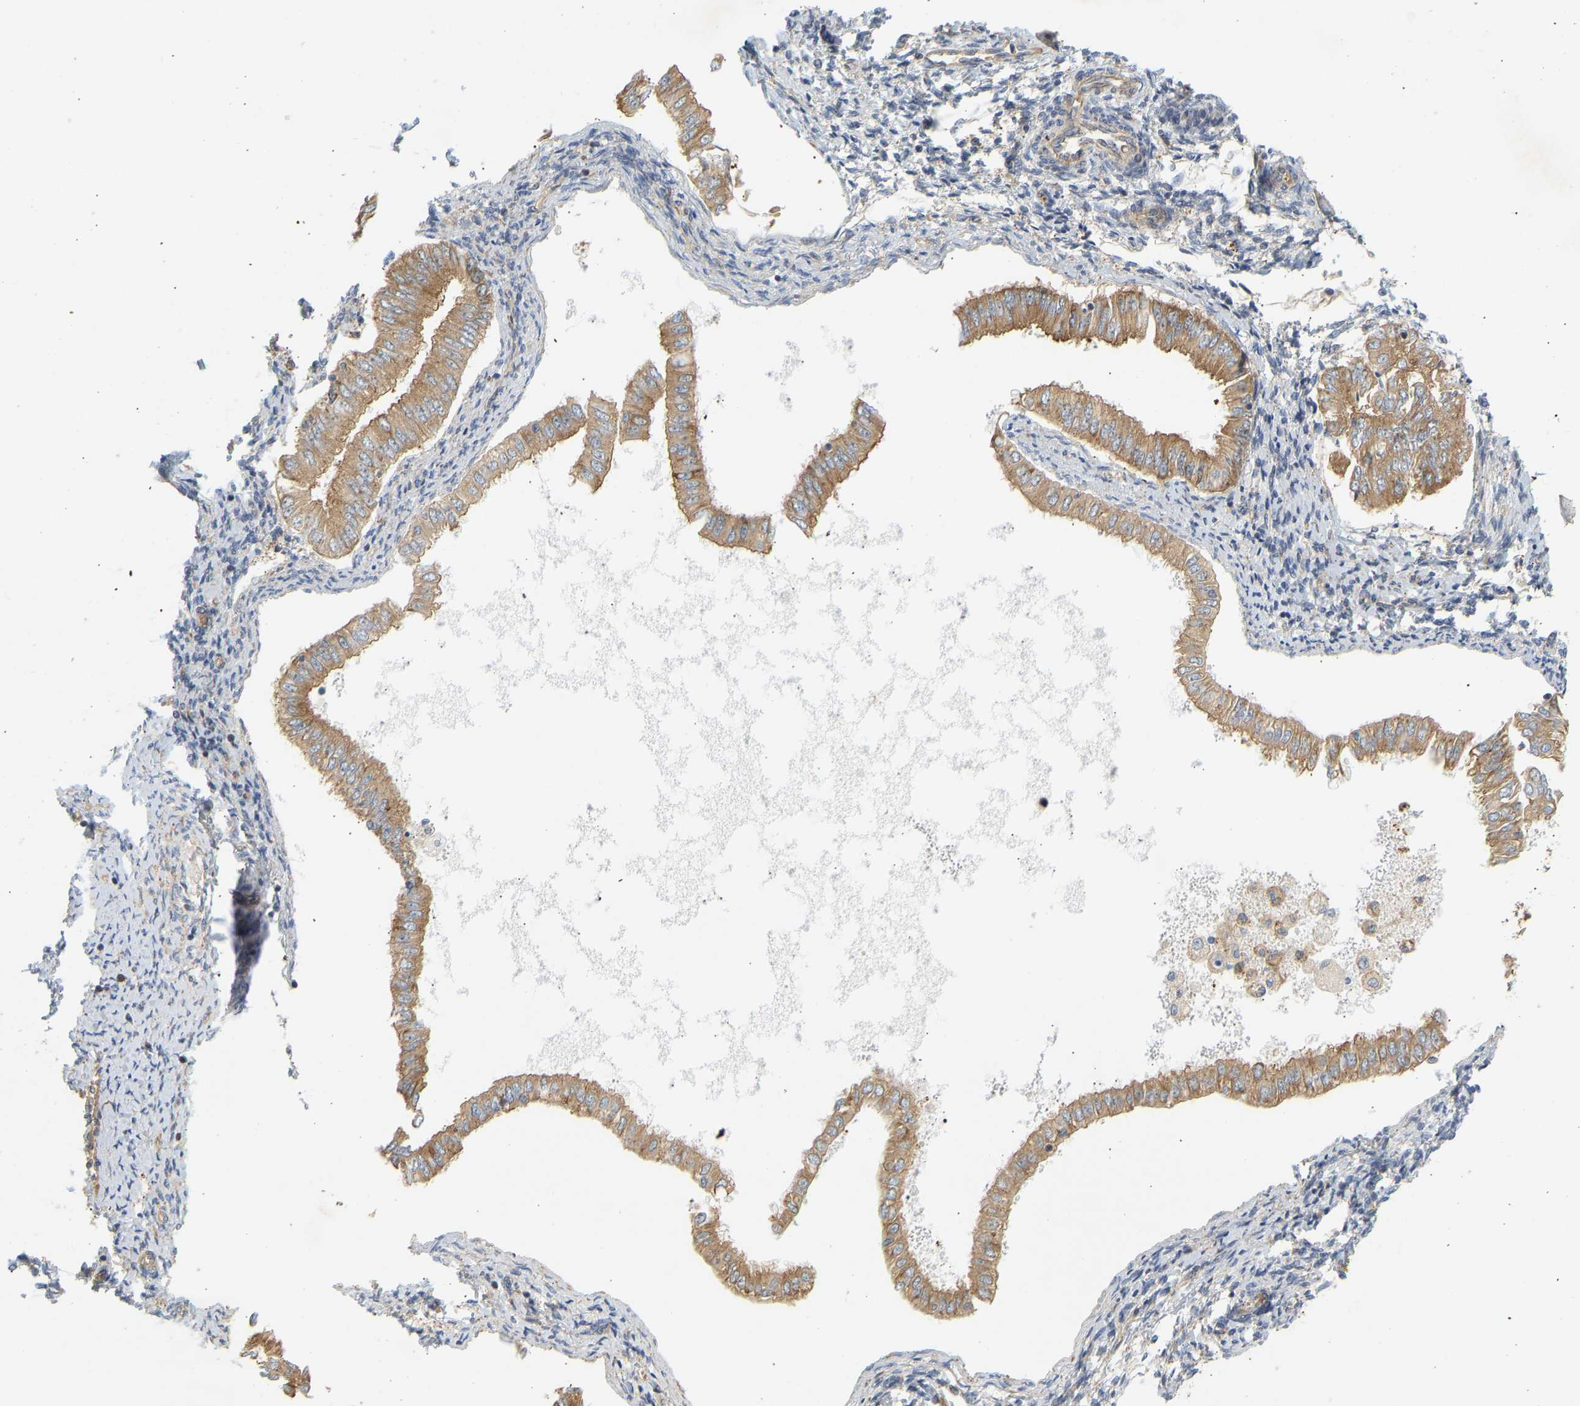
{"staining": {"intensity": "moderate", "quantity": ">75%", "location": "cytoplasmic/membranous"}, "tissue": "endometrial cancer", "cell_type": "Tumor cells", "image_type": "cancer", "snomed": [{"axis": "morphology", "description": "Adenocarcinoma, NOS"}, {"axis": "topography", "description": "Endometrium"}], "caption": "Tumor cells exhibit medium levels of moderate cytoplasmic/membranous expression in about >75% of cells in endometrial adenocarcinoma.", "gene": "RPS14", "patient": {"sex": "female", "age": 53}}